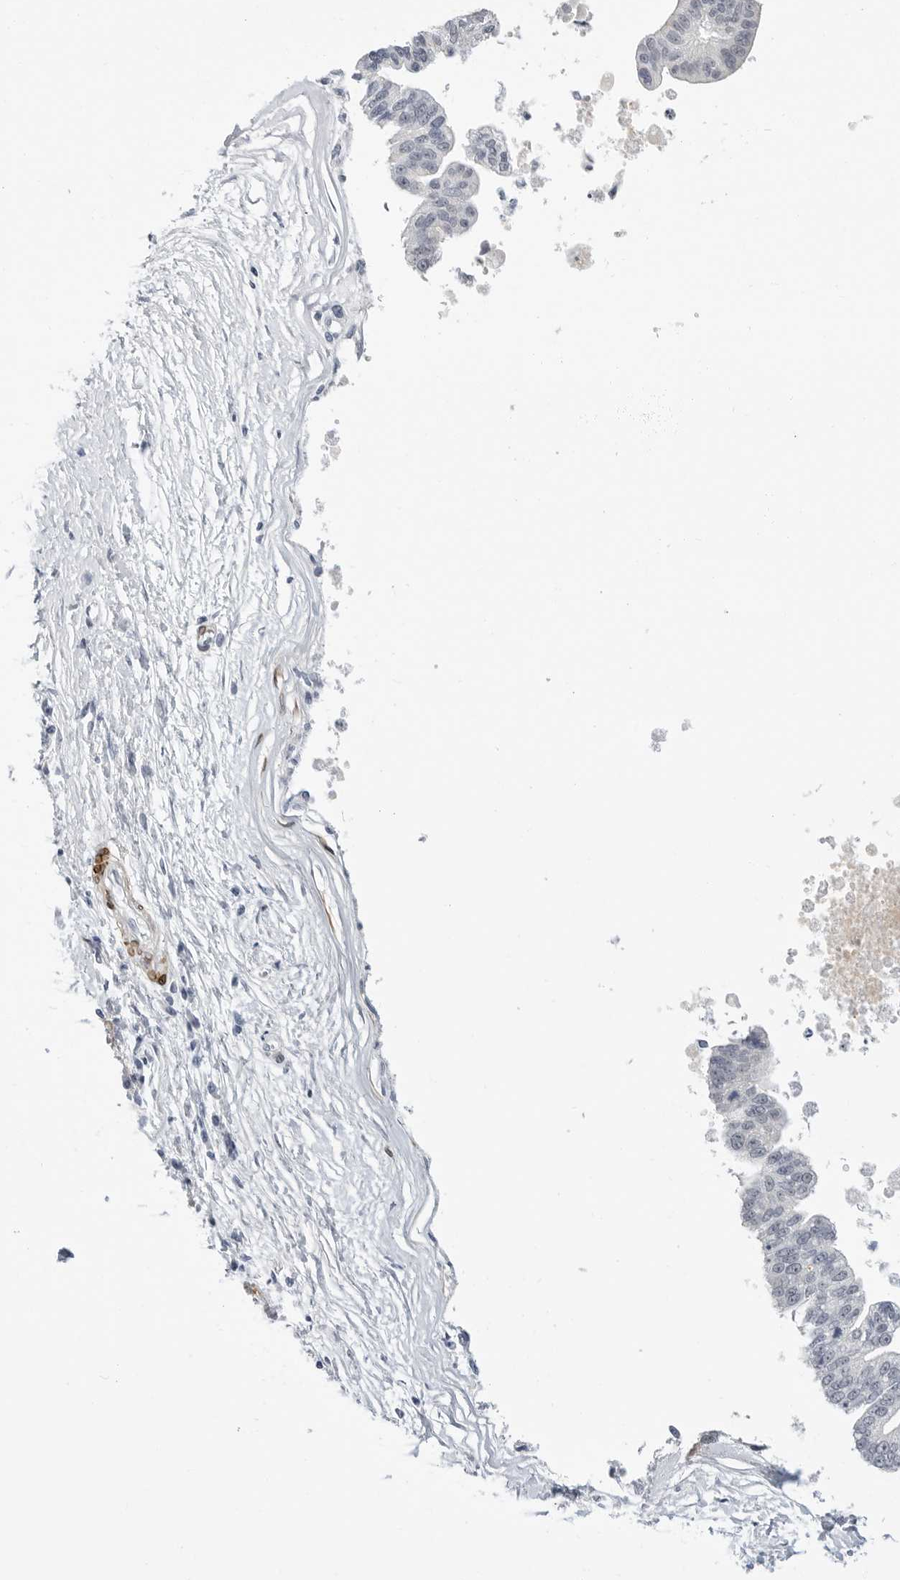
{"staining": {"intensity": "negative", "quantity": "none", "location": "none"}, "tissue": "pancreatic cancer", "cell_type": "Tumor cells", "image_type": "cancer", "snomed": [{"axis": "morphology", "description": "Adenocarcinoma, NOS"}, {"axis": "topography", "description": "Pancreas"}], "caption": "Immunohistochemistry histopathology image of neoplastic tissue: pancreatic cancer stained with DAB (3,3'-diaminobenzidine) demonstrates no significant protein positivity in tumor cells.", "gene": "PLN", "patient": {"sex": "male", "age": 72}}